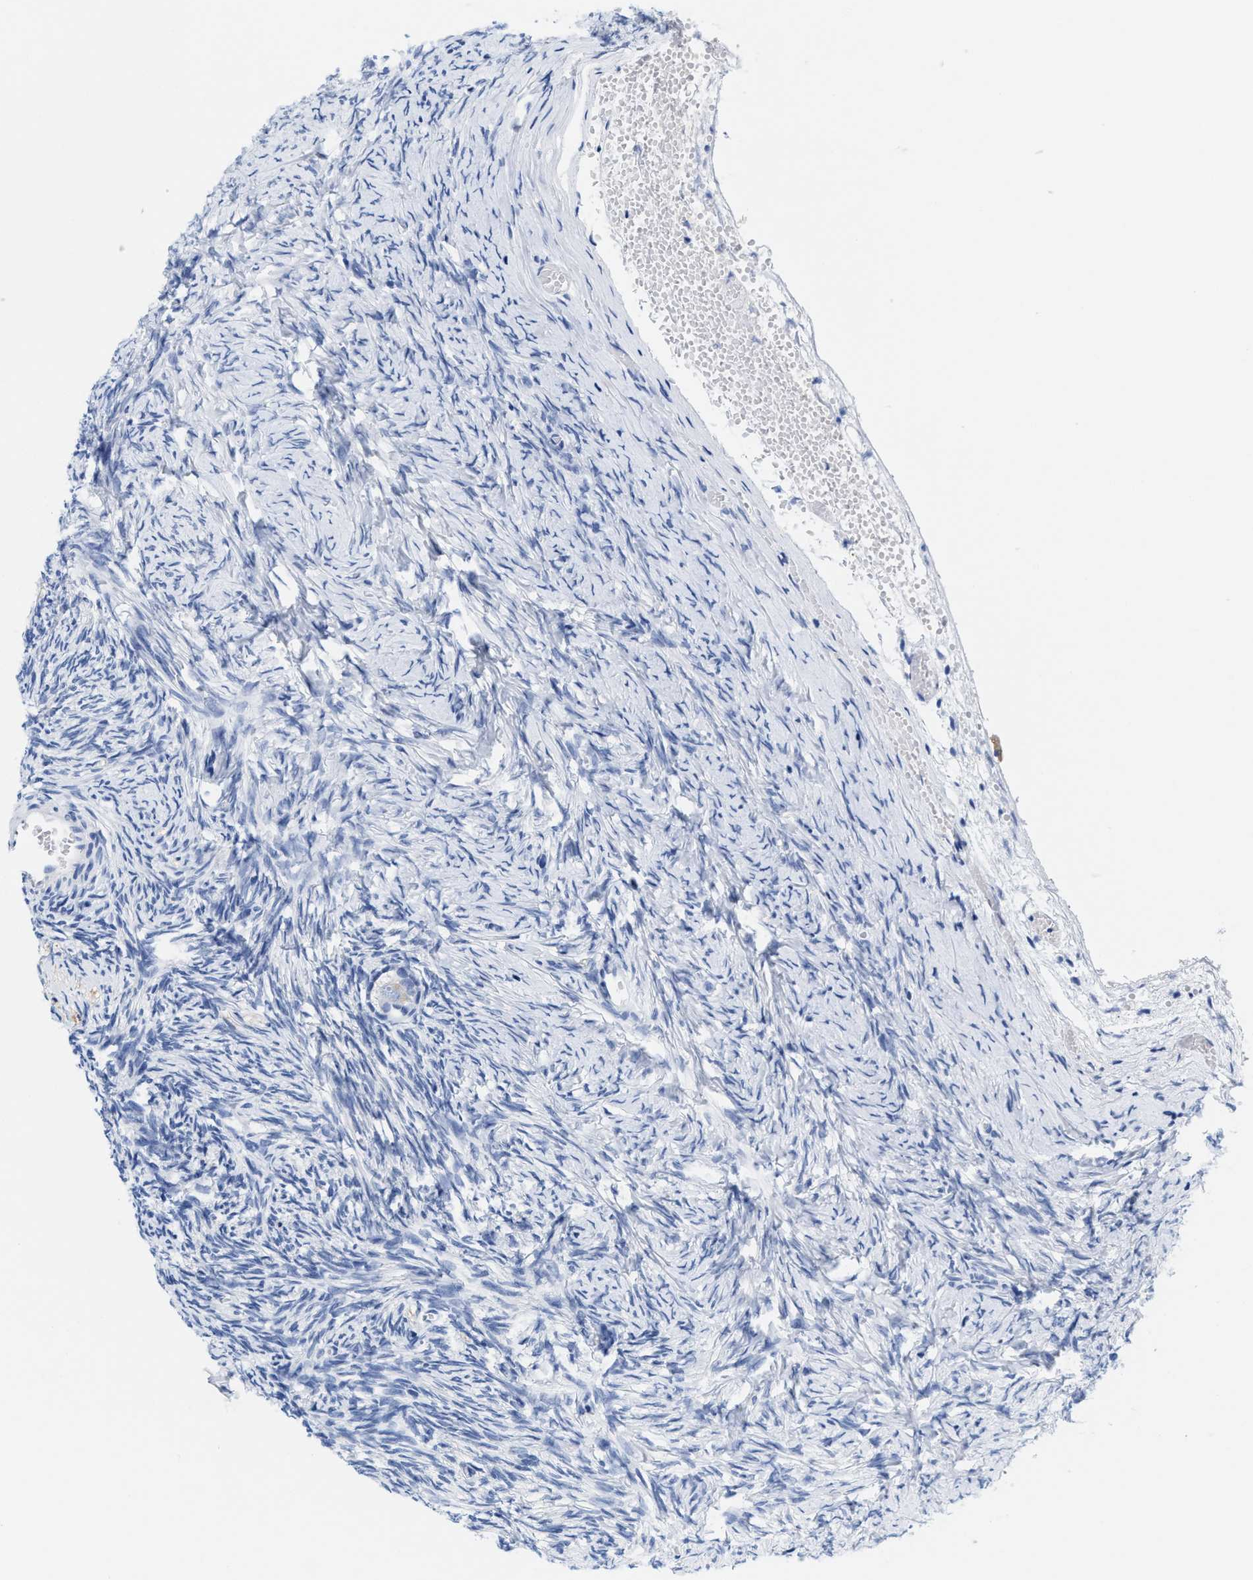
{"staining": {"intensity": "negative", "quantity": "none", "location": "none"}, "tissue": "ovary", "cell_type": "Follicle cells", "image_type": "normal", "snomed": [{"axis": "morphology", "description": "Normal tissue, NOS"}, {"axis": "topography", "description": "Ovary"}], "caption": "Immunohistochemistry photomicrograph of benign ovary stained for a protein (brown), which exhibits no positivity in follicle cells. (DAB (3,3'-diaminobenzidine) immunohistochemistry (IHC) with hematoxylin counter stain).", "gene": "TTC3", "patient": {"sex": "female", "age": 27}}